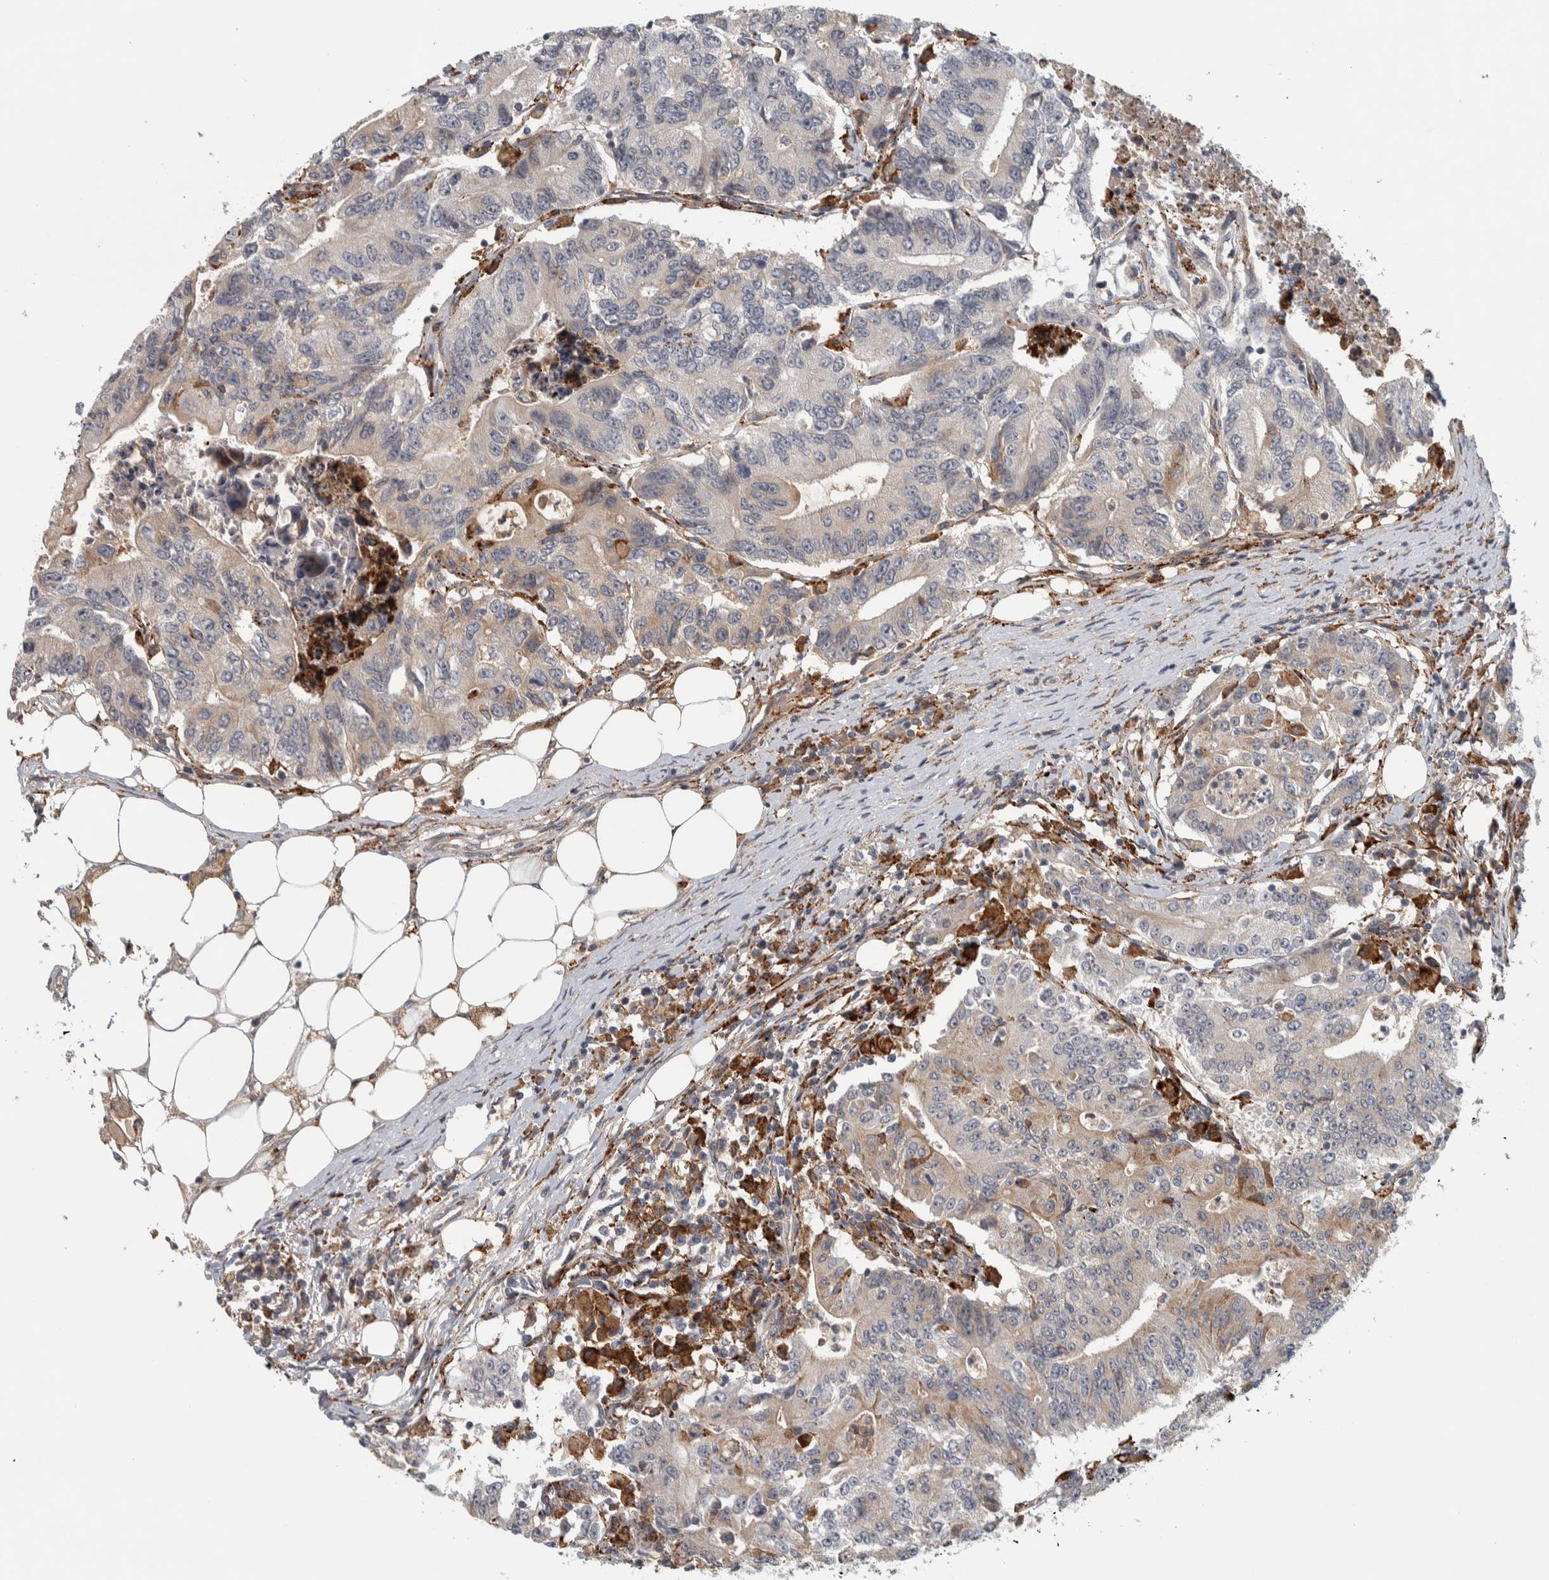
{"staining": {"intensity": "weak", "quantity": "25%-75%", "location": "cytoplasmic/membranous"}, "tissue": "colorectal cancer", "cell_type": "Tumor cells", "image_type": "cancer", "snomed": [{"axis": "morphology", "description": "Adenocarcinoma, NOS"}, {"axis": "topography", "description": "Colon"}], "caption": "Protein analysis of adenocarcinoma (colorectal) tissue exhibits weak cytoplasmic/membranous positivity in about 25%-75% of tumor cells. Nuclei are stained in blue.", "gene": "ADPRM", "patient": {"sex": "female", "age": 77}}